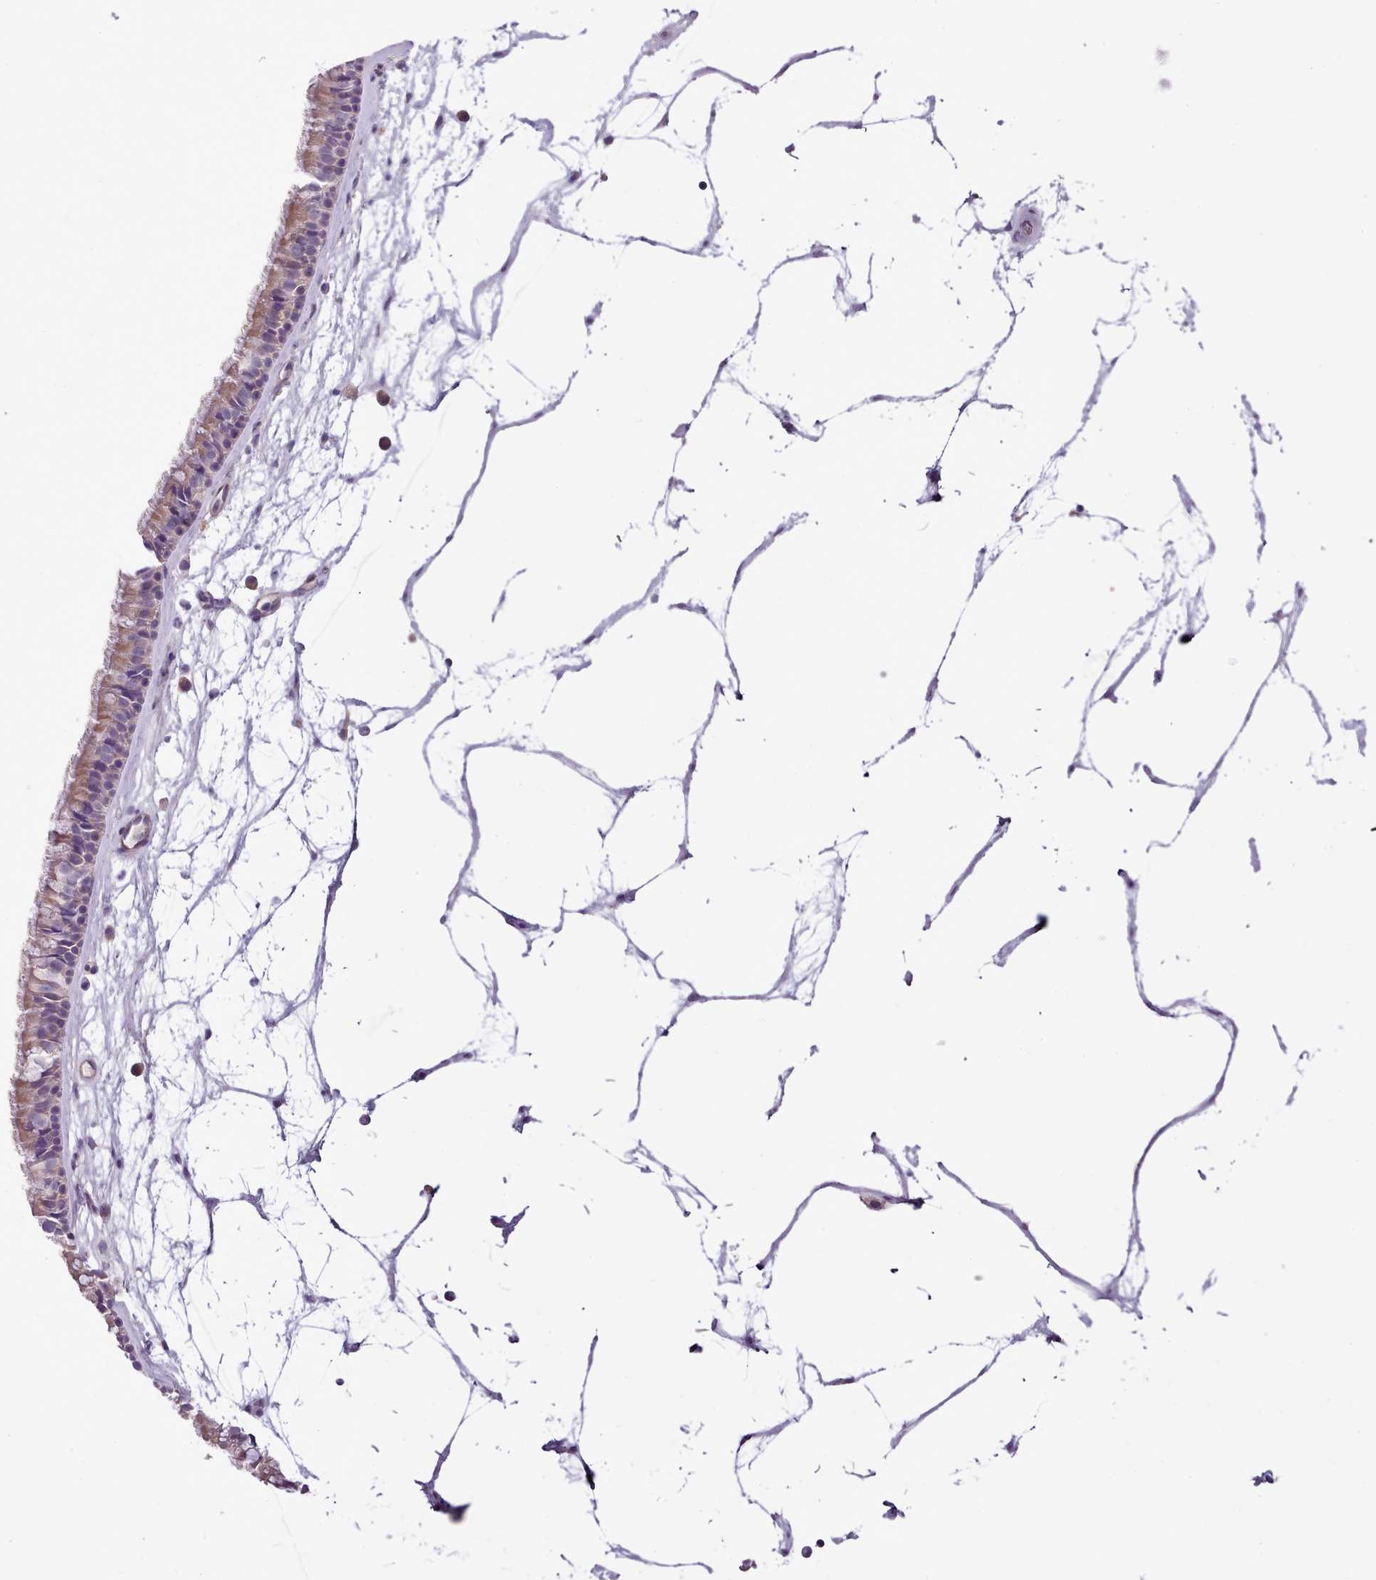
{"staining": {"intensity": "moderate", "quantity": "25%-75%", "location": "cytoplasmic/membranous"}, "tissue": "nasopharynx", "cell_type": "Respiratory epithelial cells", "image_type": "normal", "snomed": [{"axis": "morphology", "description": "Normal tissue, NOS"}, {"axis": "topography", "description": "Nasopharynx"}], "caption": "Immunohistochemistry (IHC) (DAB) staining of unremarkable nasopharynx exhibits moderate cytoplasmic/membranous protein expression in approximately 25%-75% of respiratory epithelial cells.", "gene": "SETX", "patient": {"sex": "male", "age": 64}}